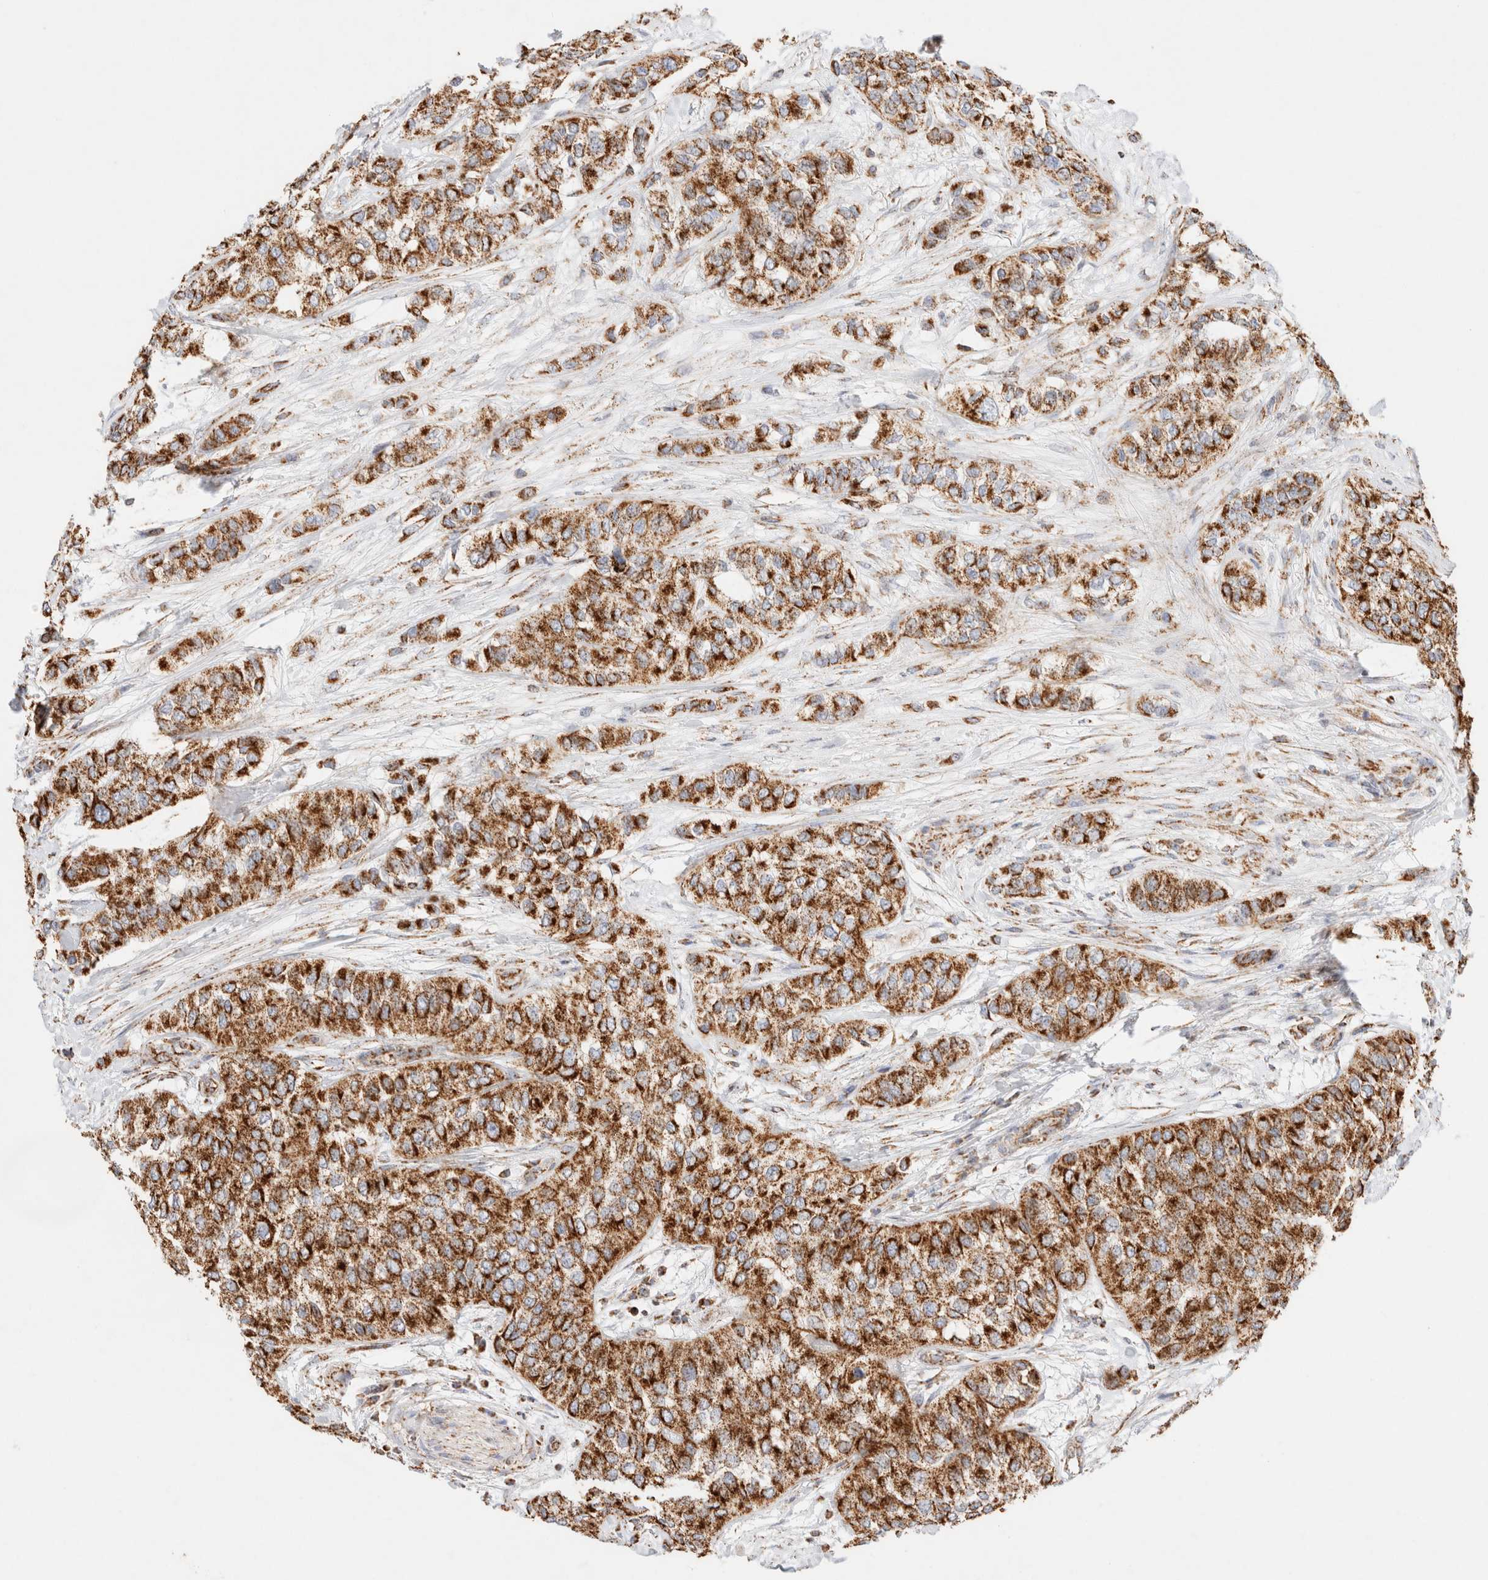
{"staining": {"intensity": "strong", "quantity": ">75%", "location": "cytoplasmic/membranous"}, "tissue": "urothelial cancer", "cell_type": "Tumor cells", "image_type": "cancer", "snomed": [{"axis": "morphology", "description": "Urothelial carcinoma, High grade"}, {"axis": "topography", "description": "Urinary bladder"}], "caption": "About >75% of tumor cells in human urothelial carcinoma (high-grade) display strong cytoplasmic/membranous protein positivity as visualized by brown immunohistochemical staining.", "gene": "PHB2", "patient": {"sex": "female", "age": 56}}